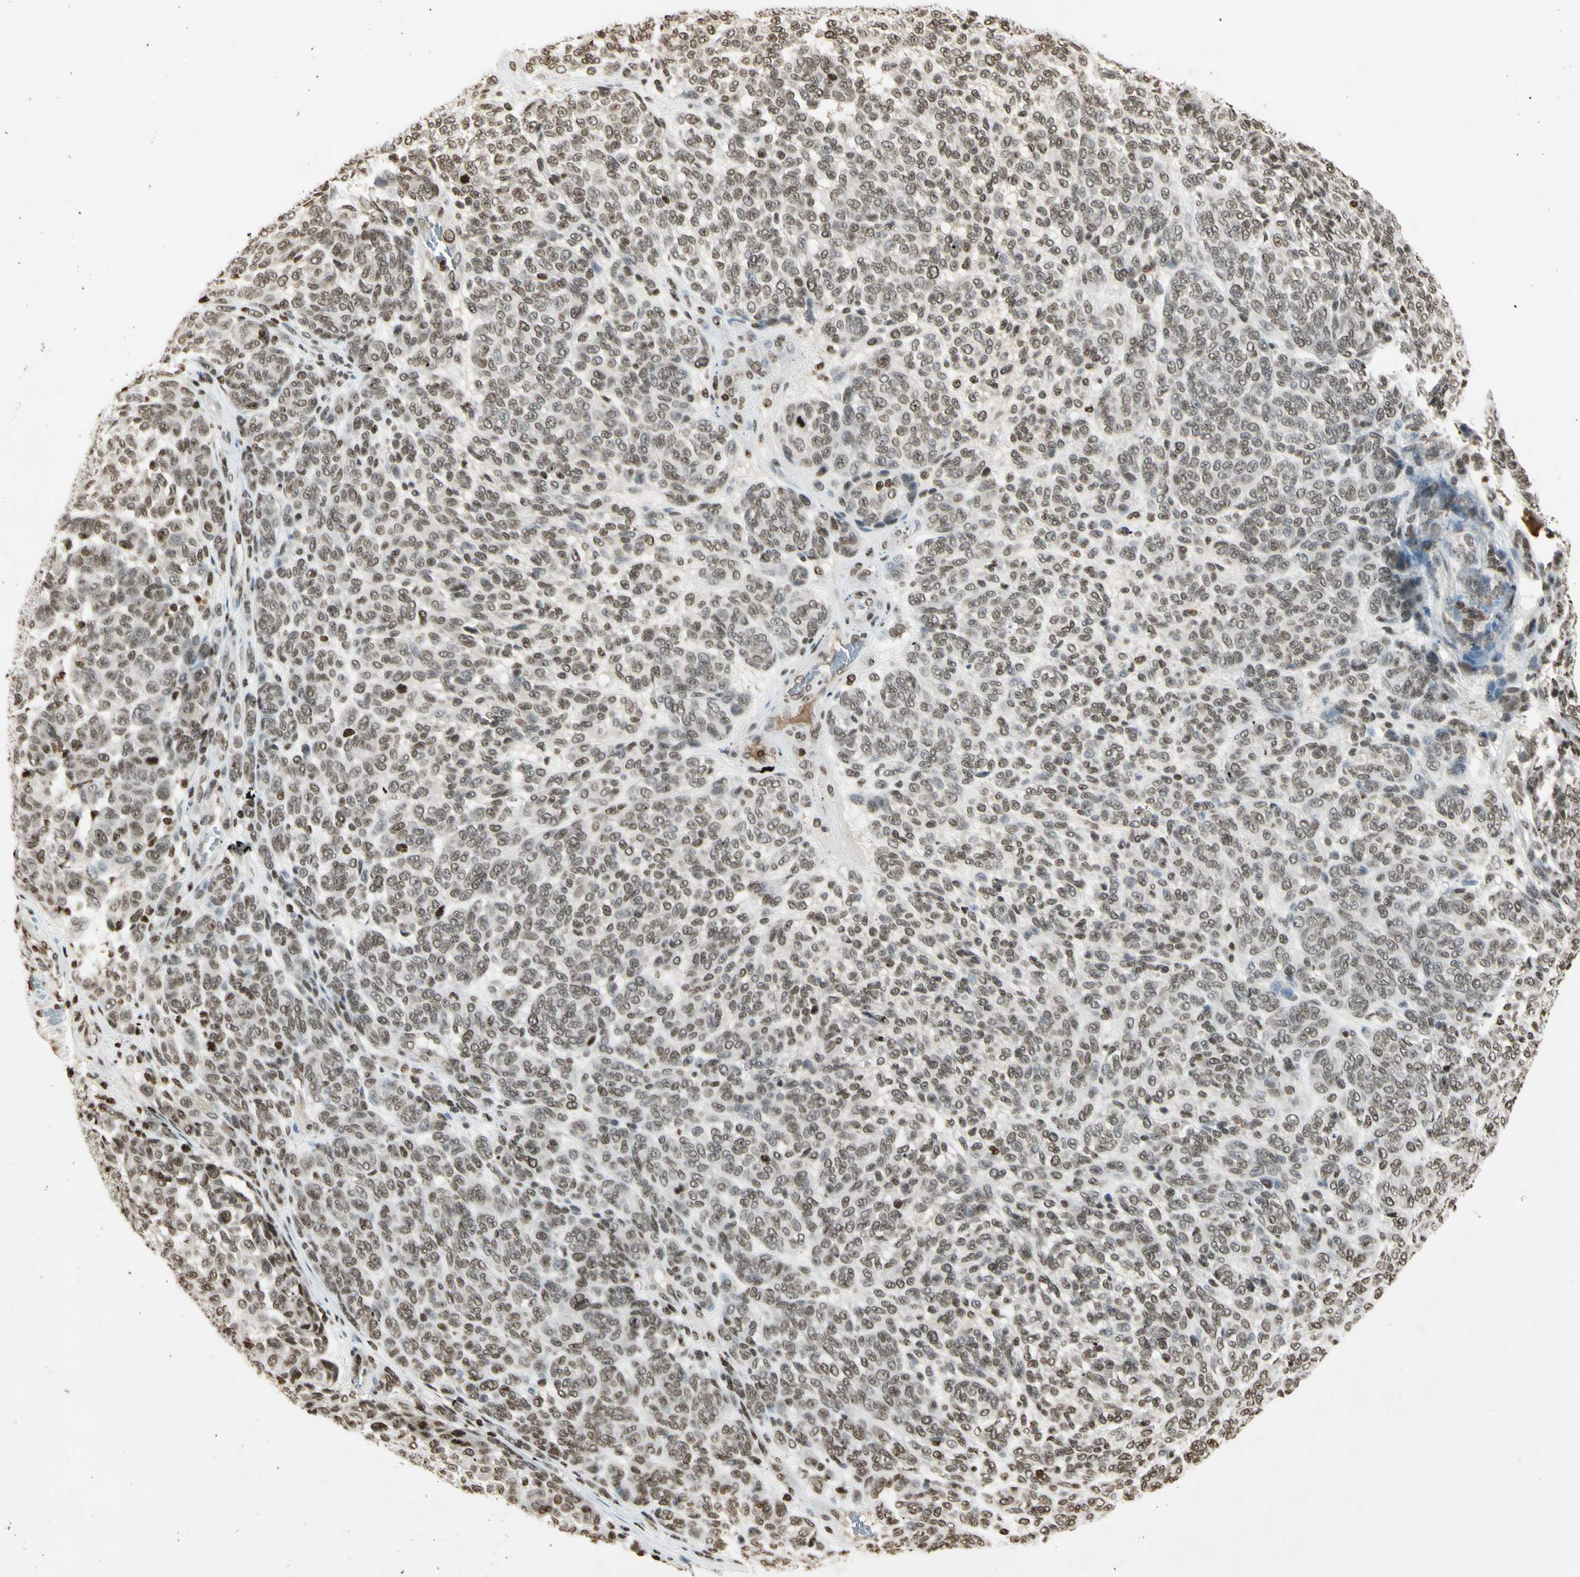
{"staining": {"intensity": "weak", "quantity": ">75%", "location": "nuclear"}, "tissue": "melanoma", "cell_type": "Tumor cells", "image_type": "cancer", "snomed": [{"axis": "morphology", "description": "Malignant melanoma, NOS"}, {"axis": "topography", "description": "Skin"}], "caption": "This micrograph exhibits immunohistochemistry staining of malignant melanoma, with low weak nuclear expression in approximately >75% of tumor cells.", "gene": "RORA", "patient": {"sex": "male", "age": 59}}